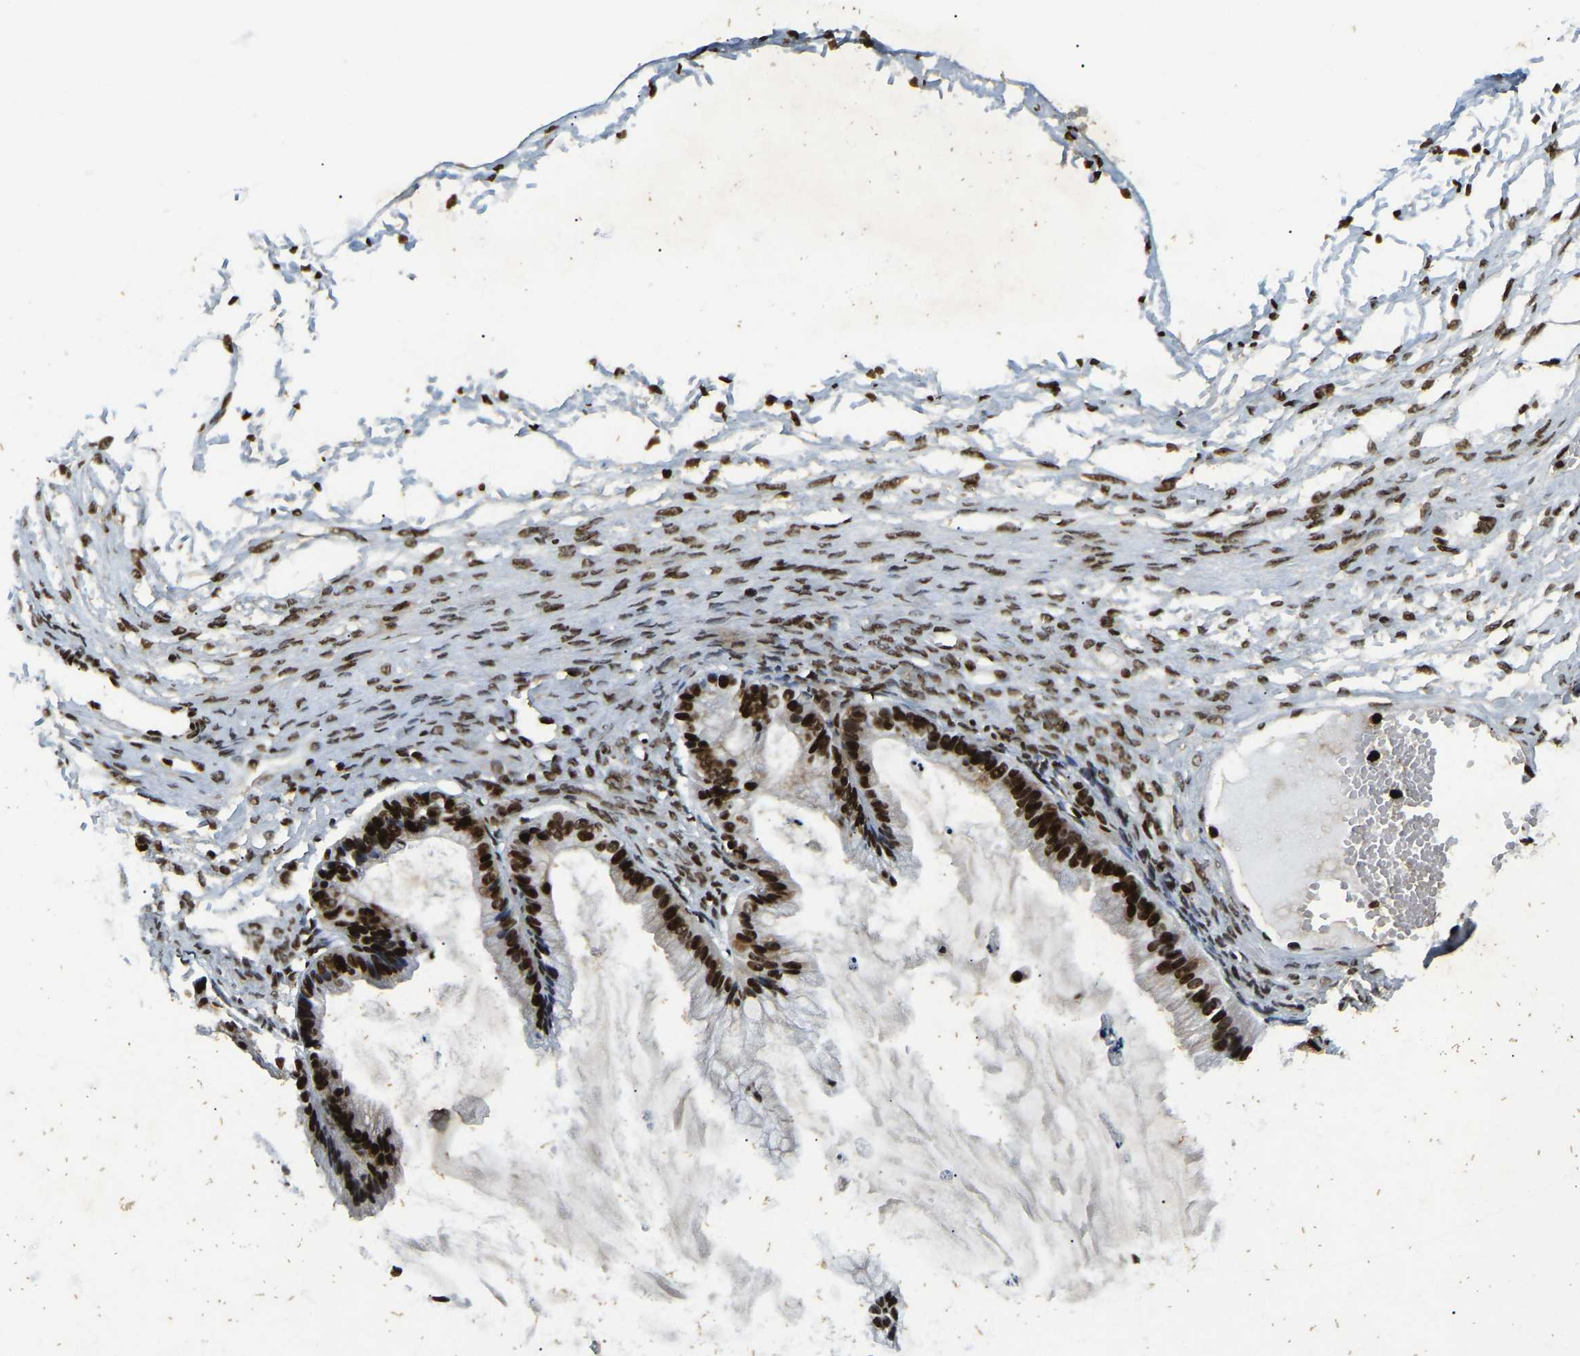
{"staining": {"intensity": "strong", "quantity": ">75%", "location": "nuclear"}, "tissue": "ovarian cancer", "cell_type": "Tumor cells", "image_type": "cancer", "snomed": [{"axis": "morphology", "description": "Cystadenocarcinoma, mucinous, NOS"}, {"axis": "topography", "description": "Ovary"}], "caption": "A brown stain labels strong nuclear staining of a protein in mucinous cystadenocarcinoma (ovarian) tumor cells.", "gene": "LRRC61", "patient": {"sex": "female", "age": 57}}